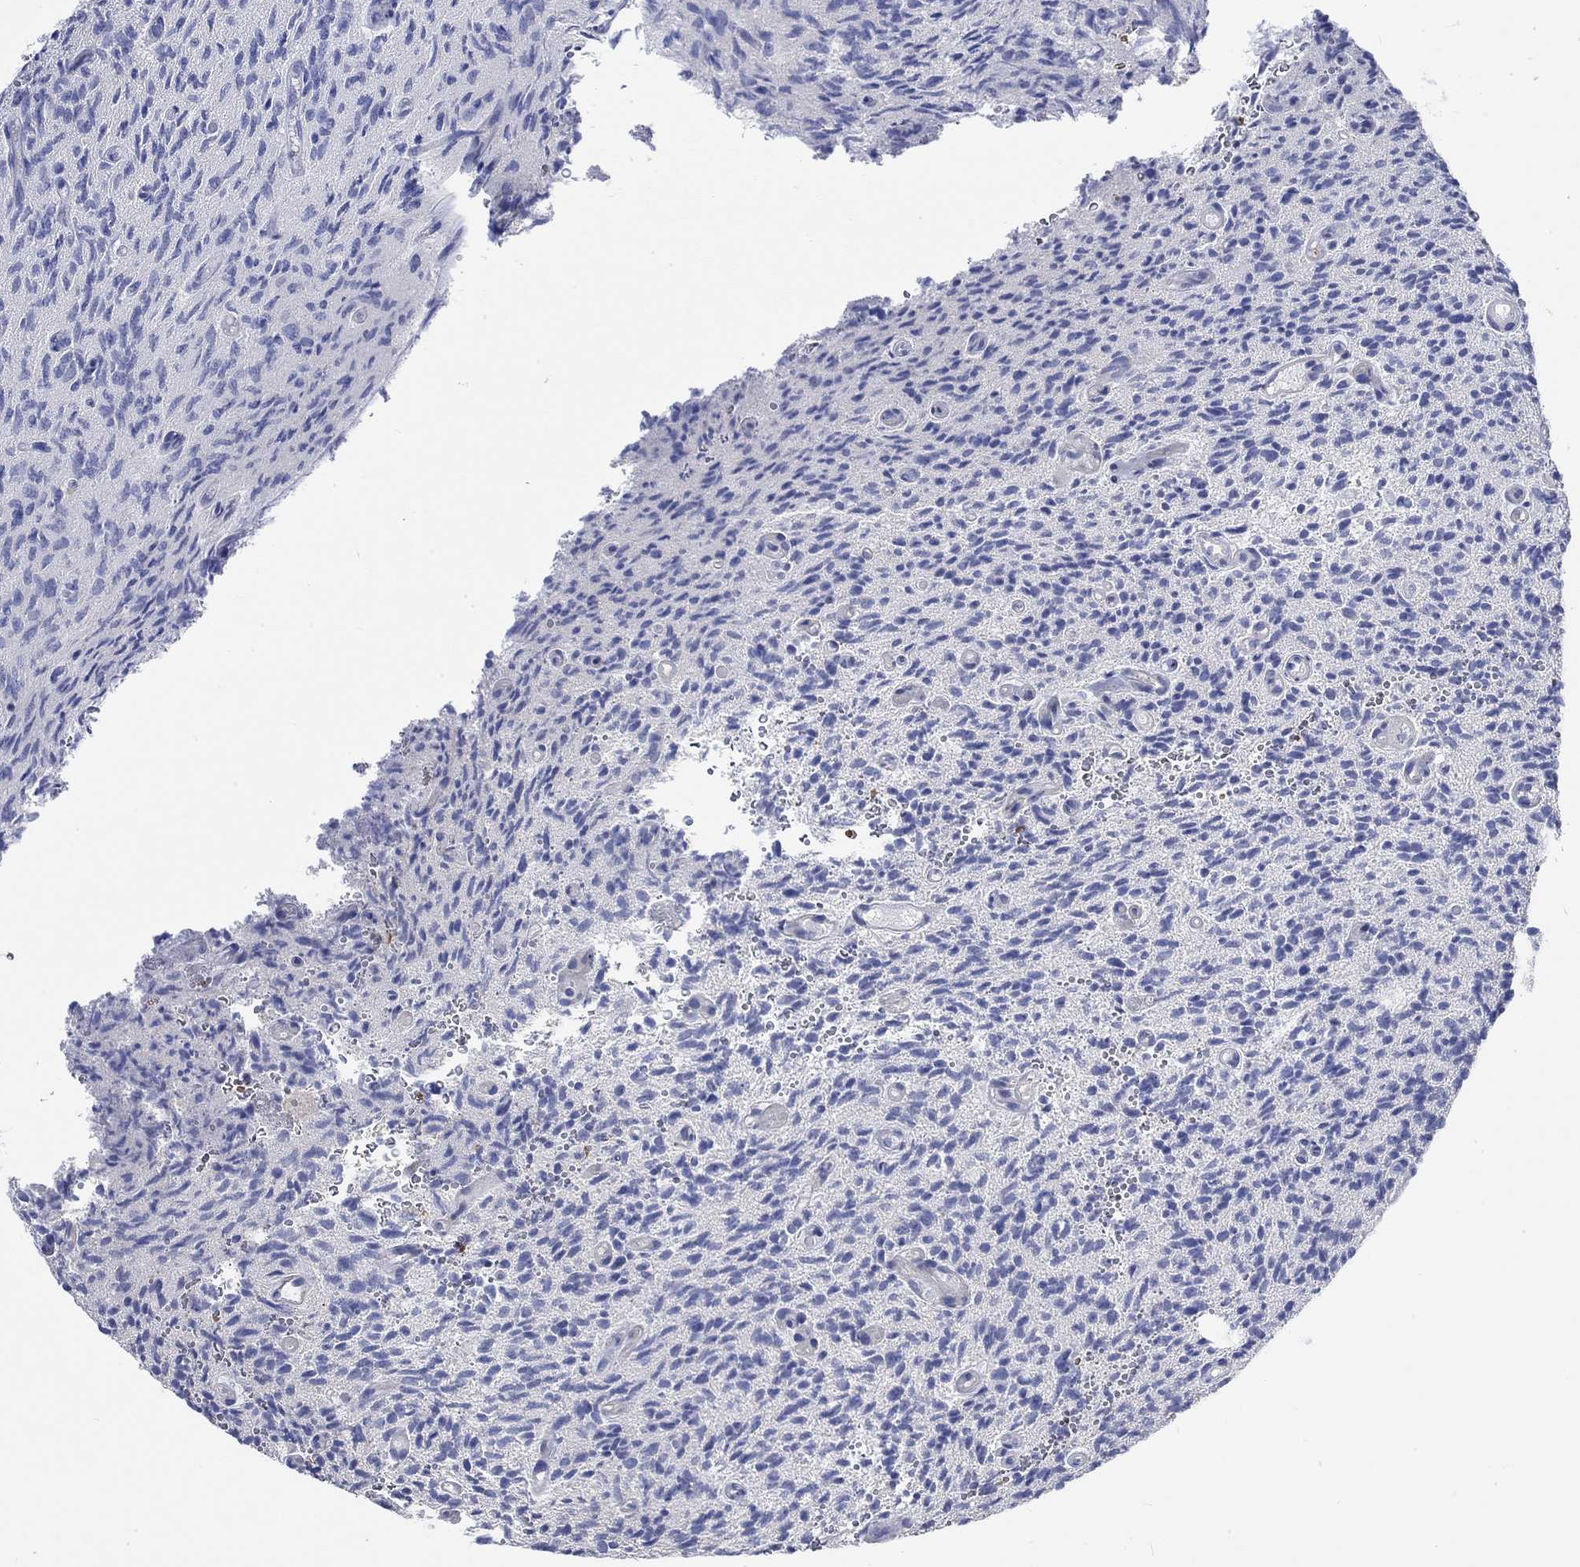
{"staining": {"intensity": "negative", "quantity": "none", "location": "none"}, "tissue": "glioma", "cell_type": "Tumor cells", "image_type": "cancer", "snomed": [{"axis": "morphology", "description": "Glioma, malignant, High grade"}, {"axis": "topography", "description": "Brain"}], "caption": "Human malignant glioma (high-grade) stained for a protein using immunohistochemistry (IHC) displays no positivity in tumor cells.", "gene": "KCNA1", "patient": {"sex": "male", "age": 64}}